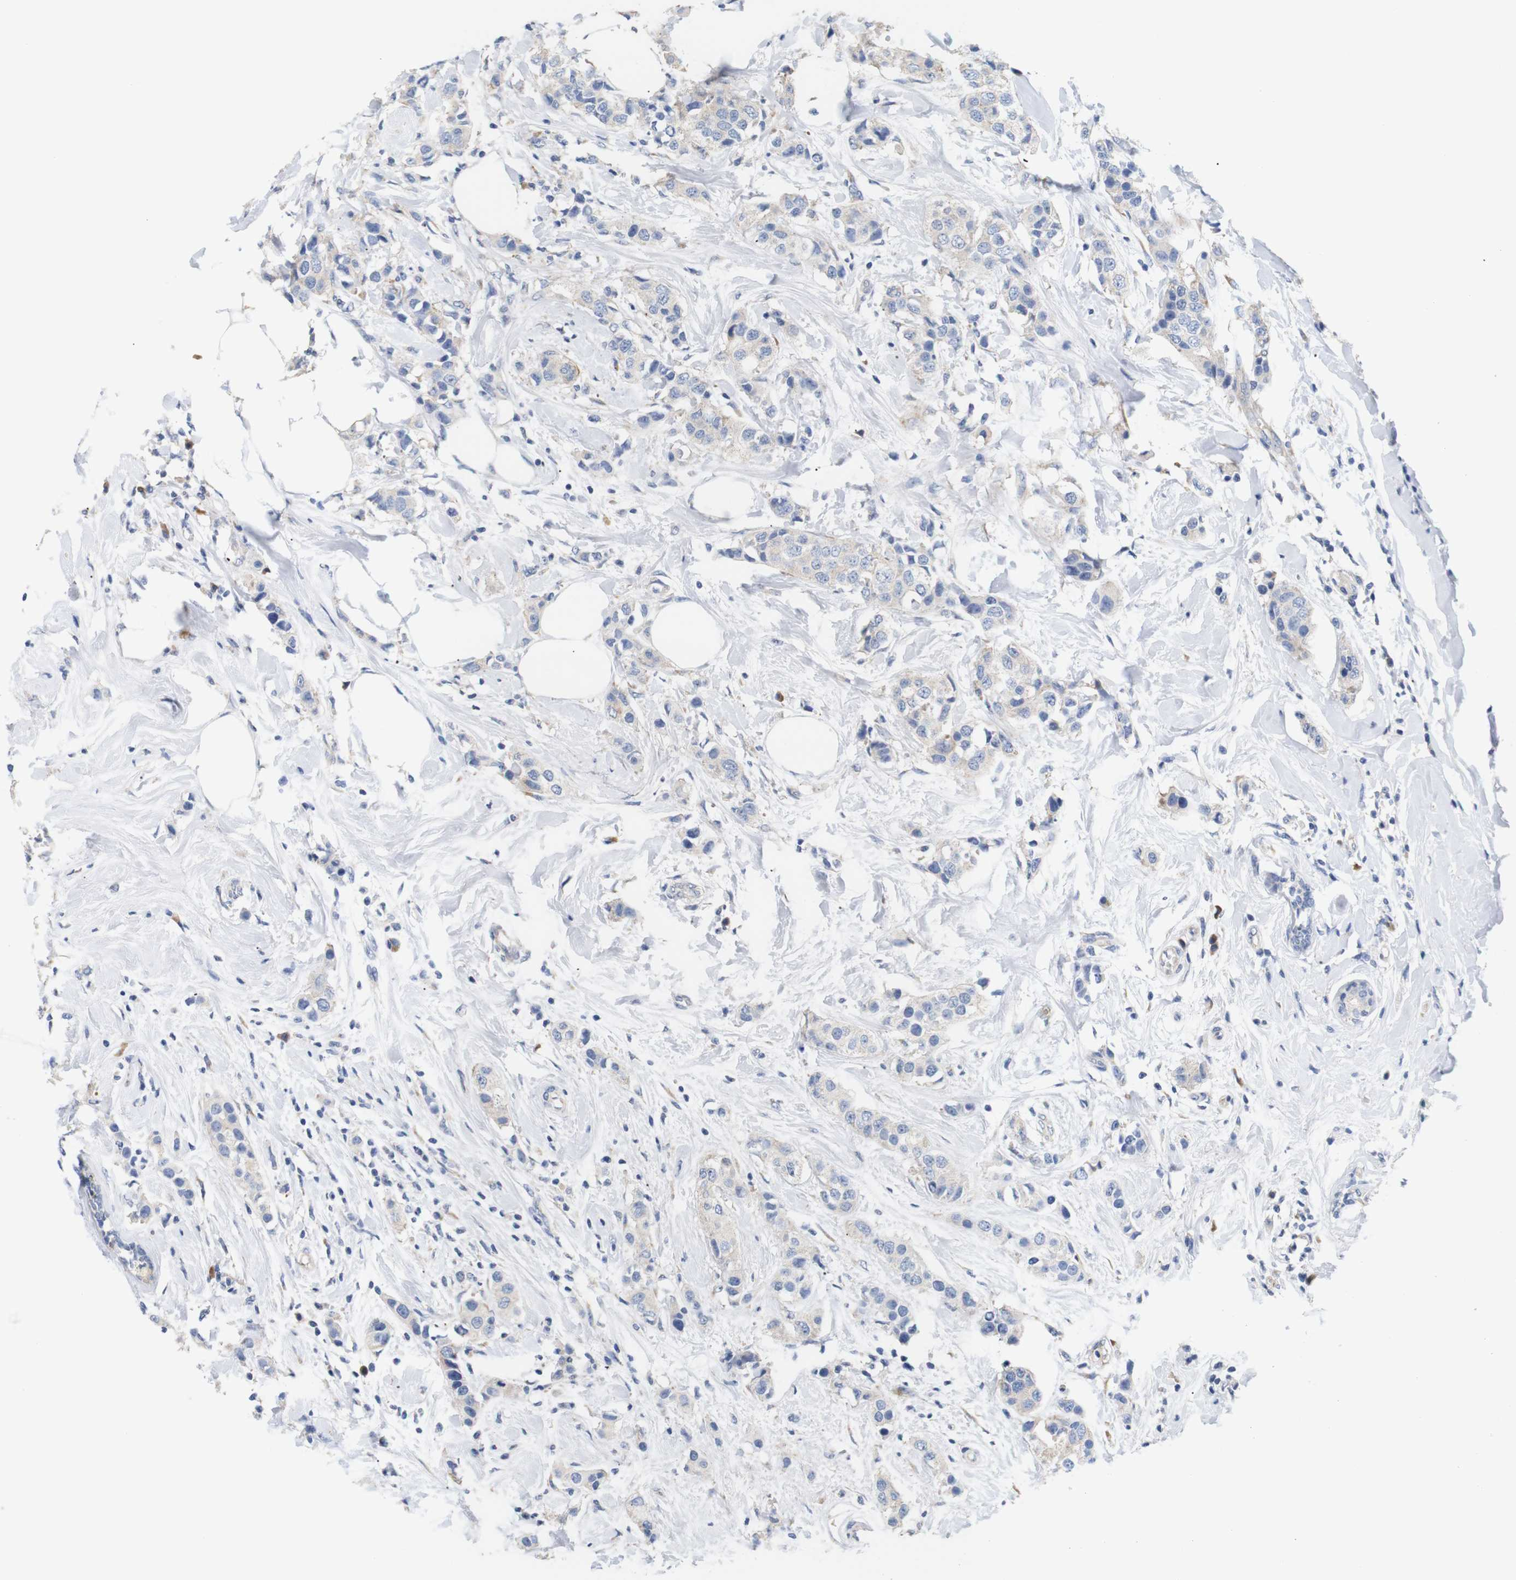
{"staining": {"intensity": "weak", "quantity": "<25%", "location": "cytoplasmic/membranous"}, "tissue": "breast cancer", "cell_type": "Tumor cells", "image_type": "cancer", "snomed": [{"axis": "morphology", "description": "Normal tissue, NOS"}, {"axis": "morphology", "description": "Duct carcinoma"}, {"axis": "topography", "description": "Breast"}], "caption": "This is an immunohistochemistry (IHC) micrograph of human breast cancer (infiltrating ductal carcinoma). There is no staining in tumor cells.", "gene": "TRIM5", "patient": {"sex": "female", "age": 50}}